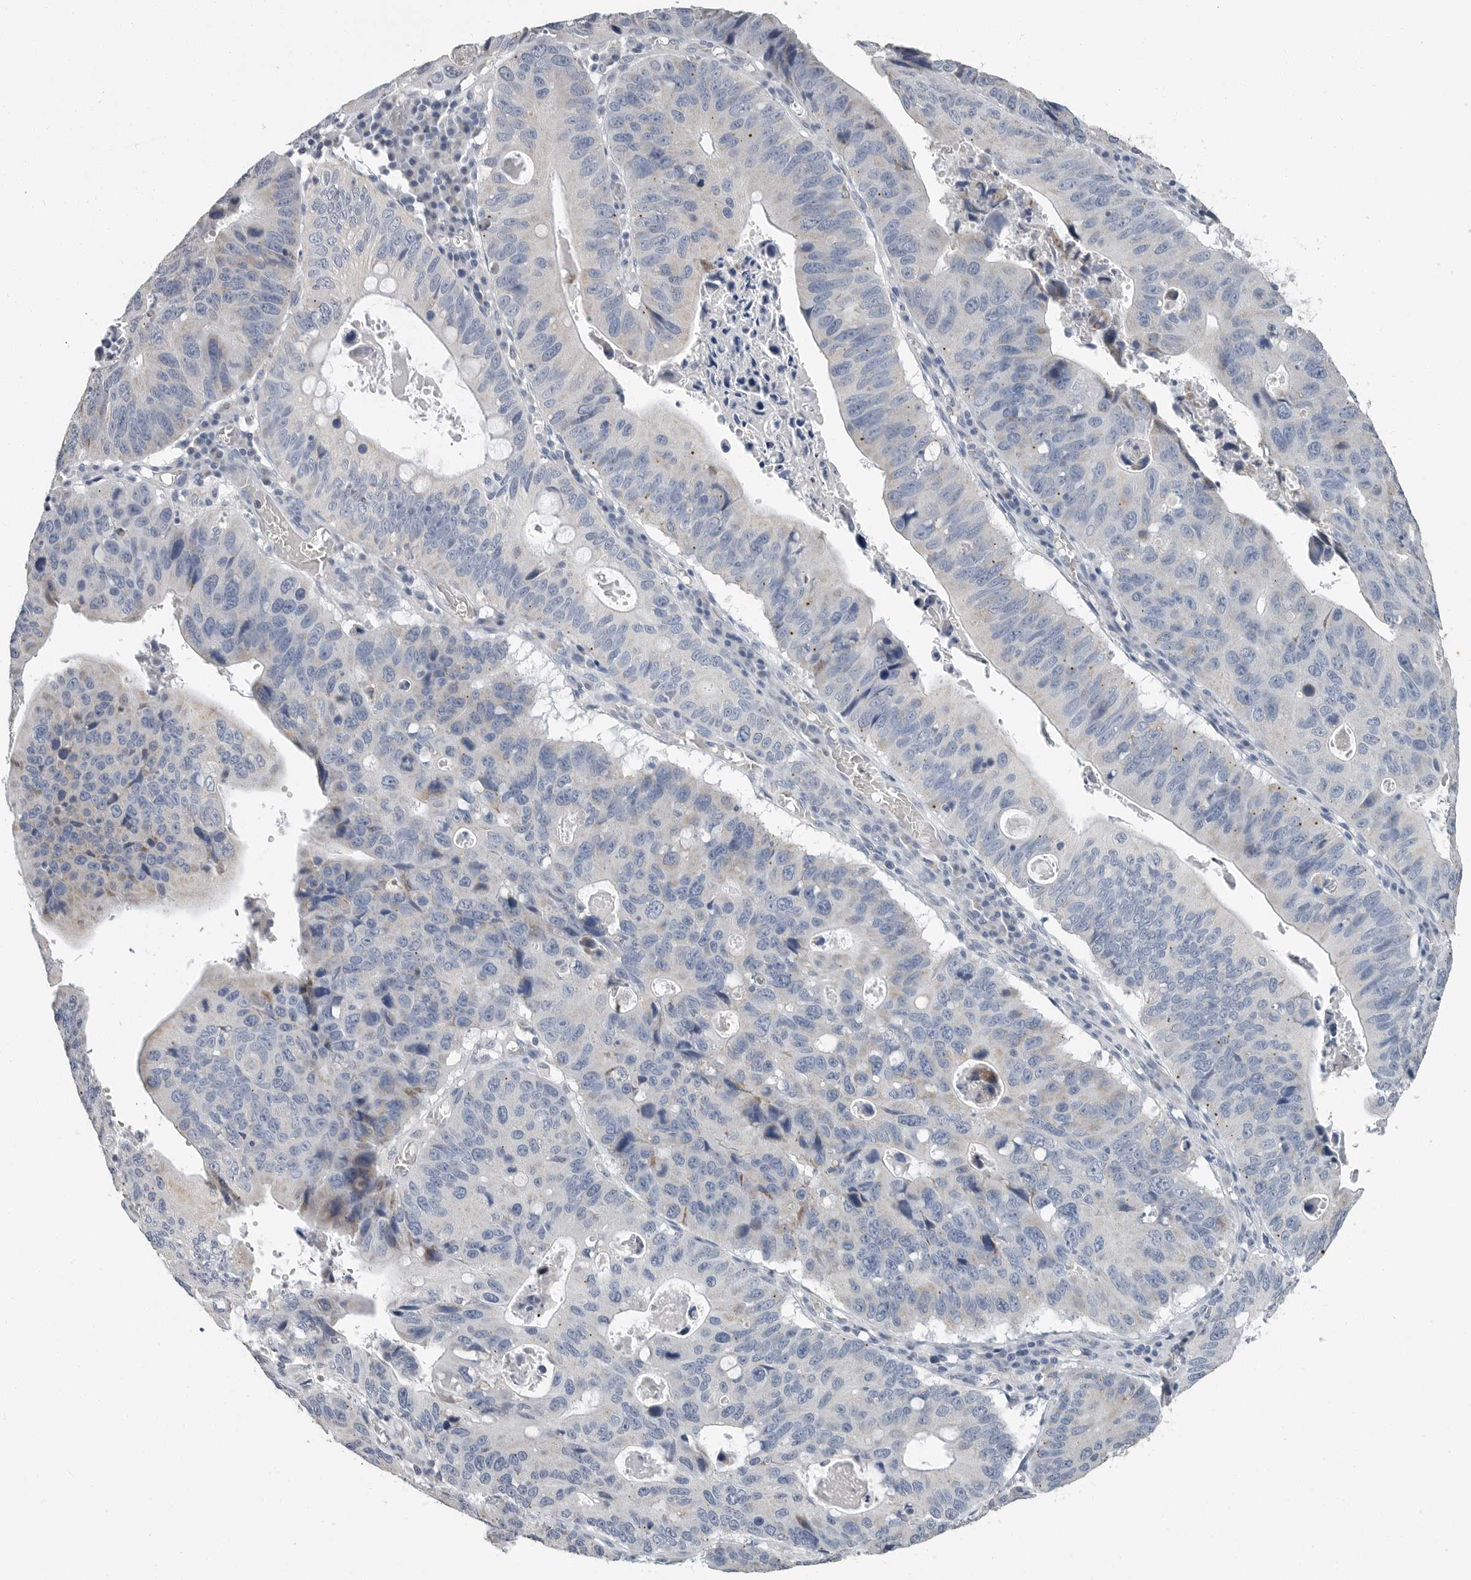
{"staining": {"intensity": "negative", "quantity": "none", "location": "none"}, "tissue": "stomach cancer", "cell_type": "Tumor cells", "image_type": "cancer", "snomed": [{"axis": "morphology", "description": "Adenocarcinoma, NOS"}, {"axis": "topography", "description": "Stomach"}], "caption": "This is a image of IHC staining of stomach adenocarcinoma, which shows no staining in tumor cells.", "gene": "PLN", "patient": {"sex": "male", "age": 59}}